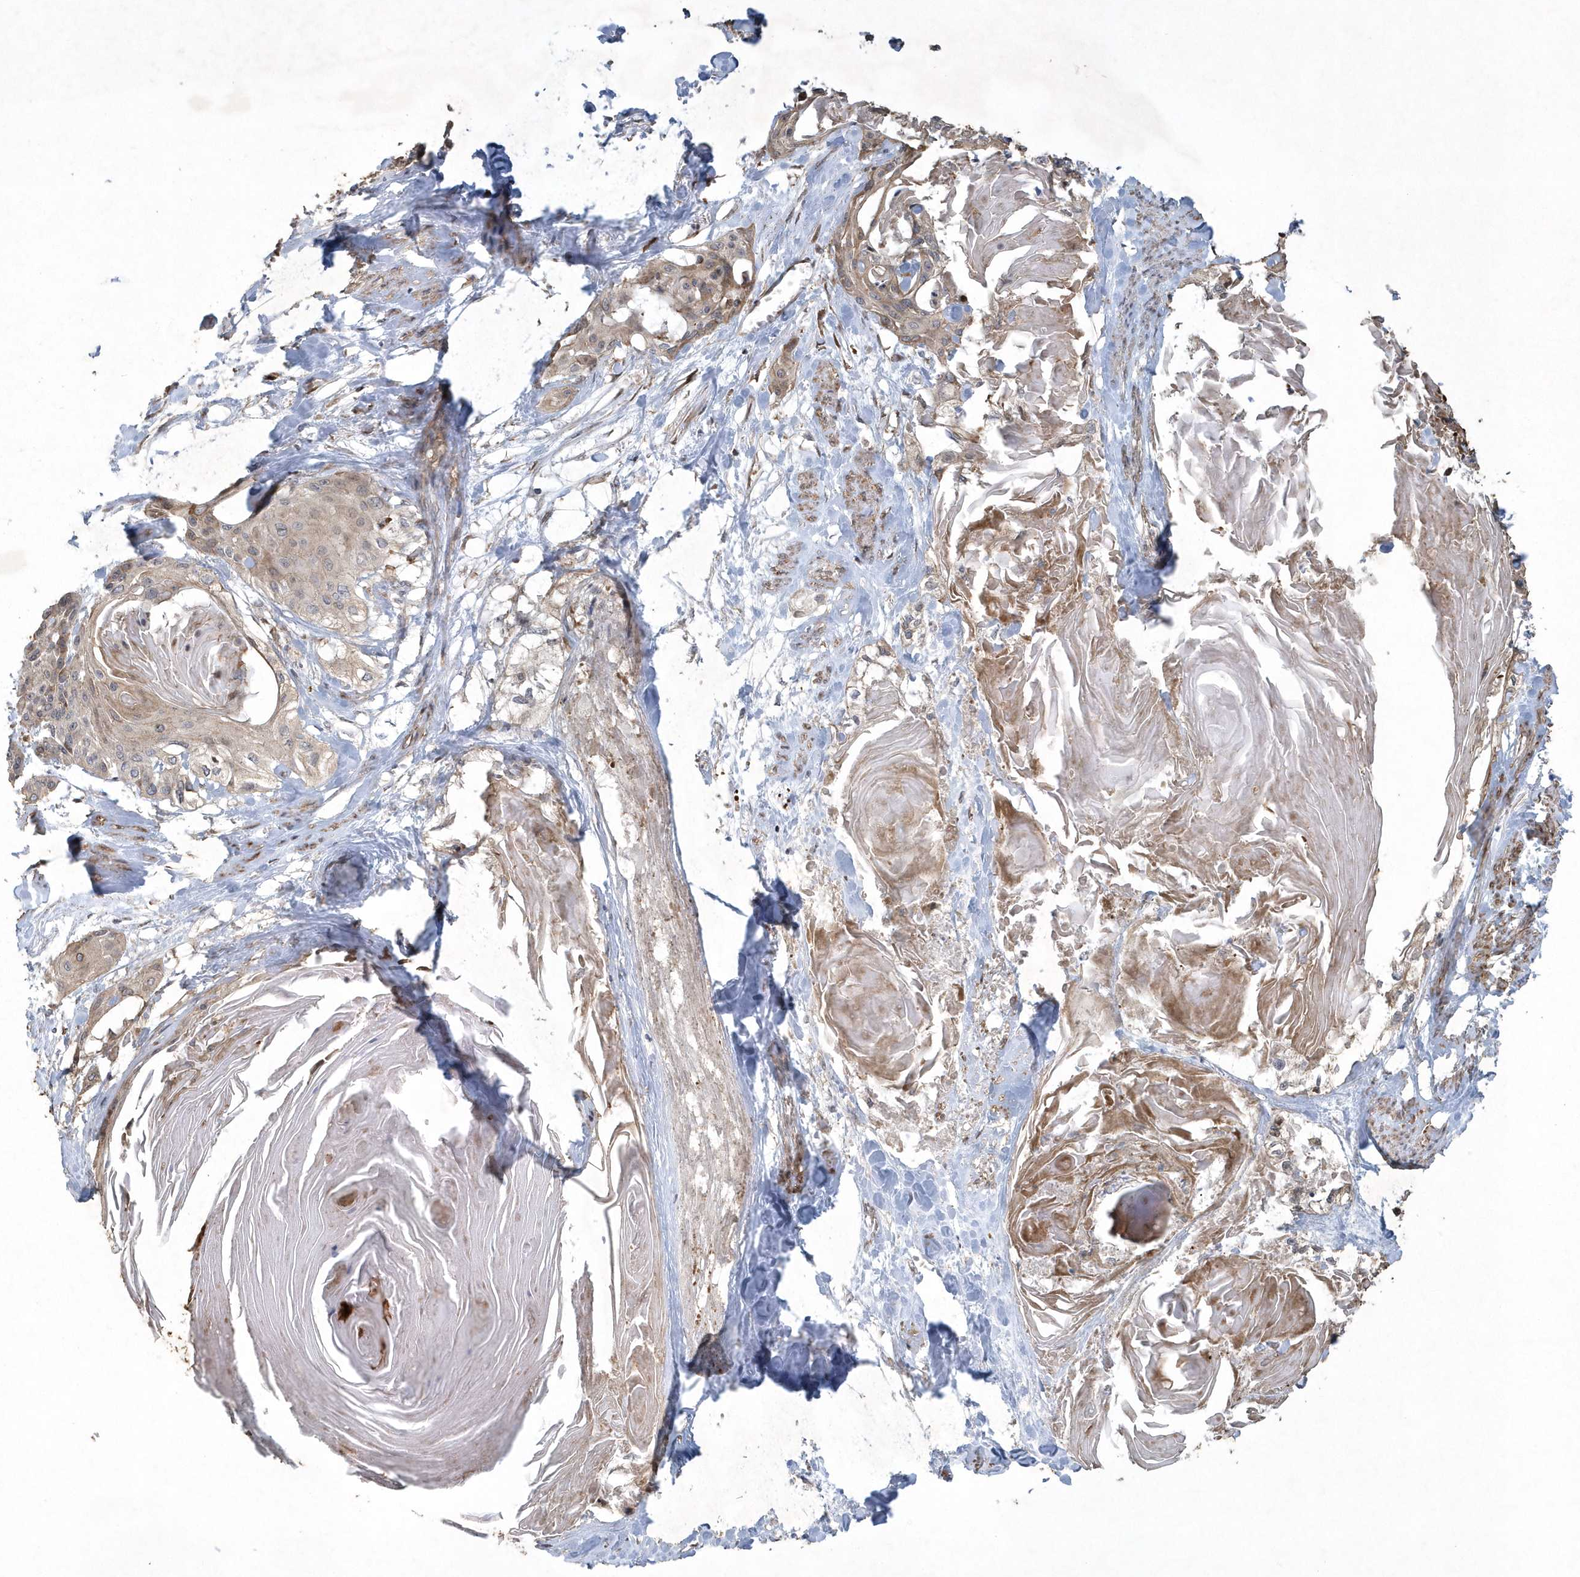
{"staining": {"intensity": "weak", "quantity": ">75%", "location": "cytoplasmic/membranous"}, "tissue": "cervical cancer", "cell_type": "Tumor cells", "image_type": "cancer", "snomed": [{"axis": "morphology", "description": "Squamous cell carcinoma, NOS"}, {"axis": "topography", "description": "Cervix"}], "caption": "High-power microscopy captured an immunohistochemistry image of cervical cancer, revealing weak cytoplasmic/membranous expression in about >75% of tumor cells. (IHC, brightfield microscopy, high magnification).", "gene": "N4BP2", "patient": {"sex": "female", "age": 57}}